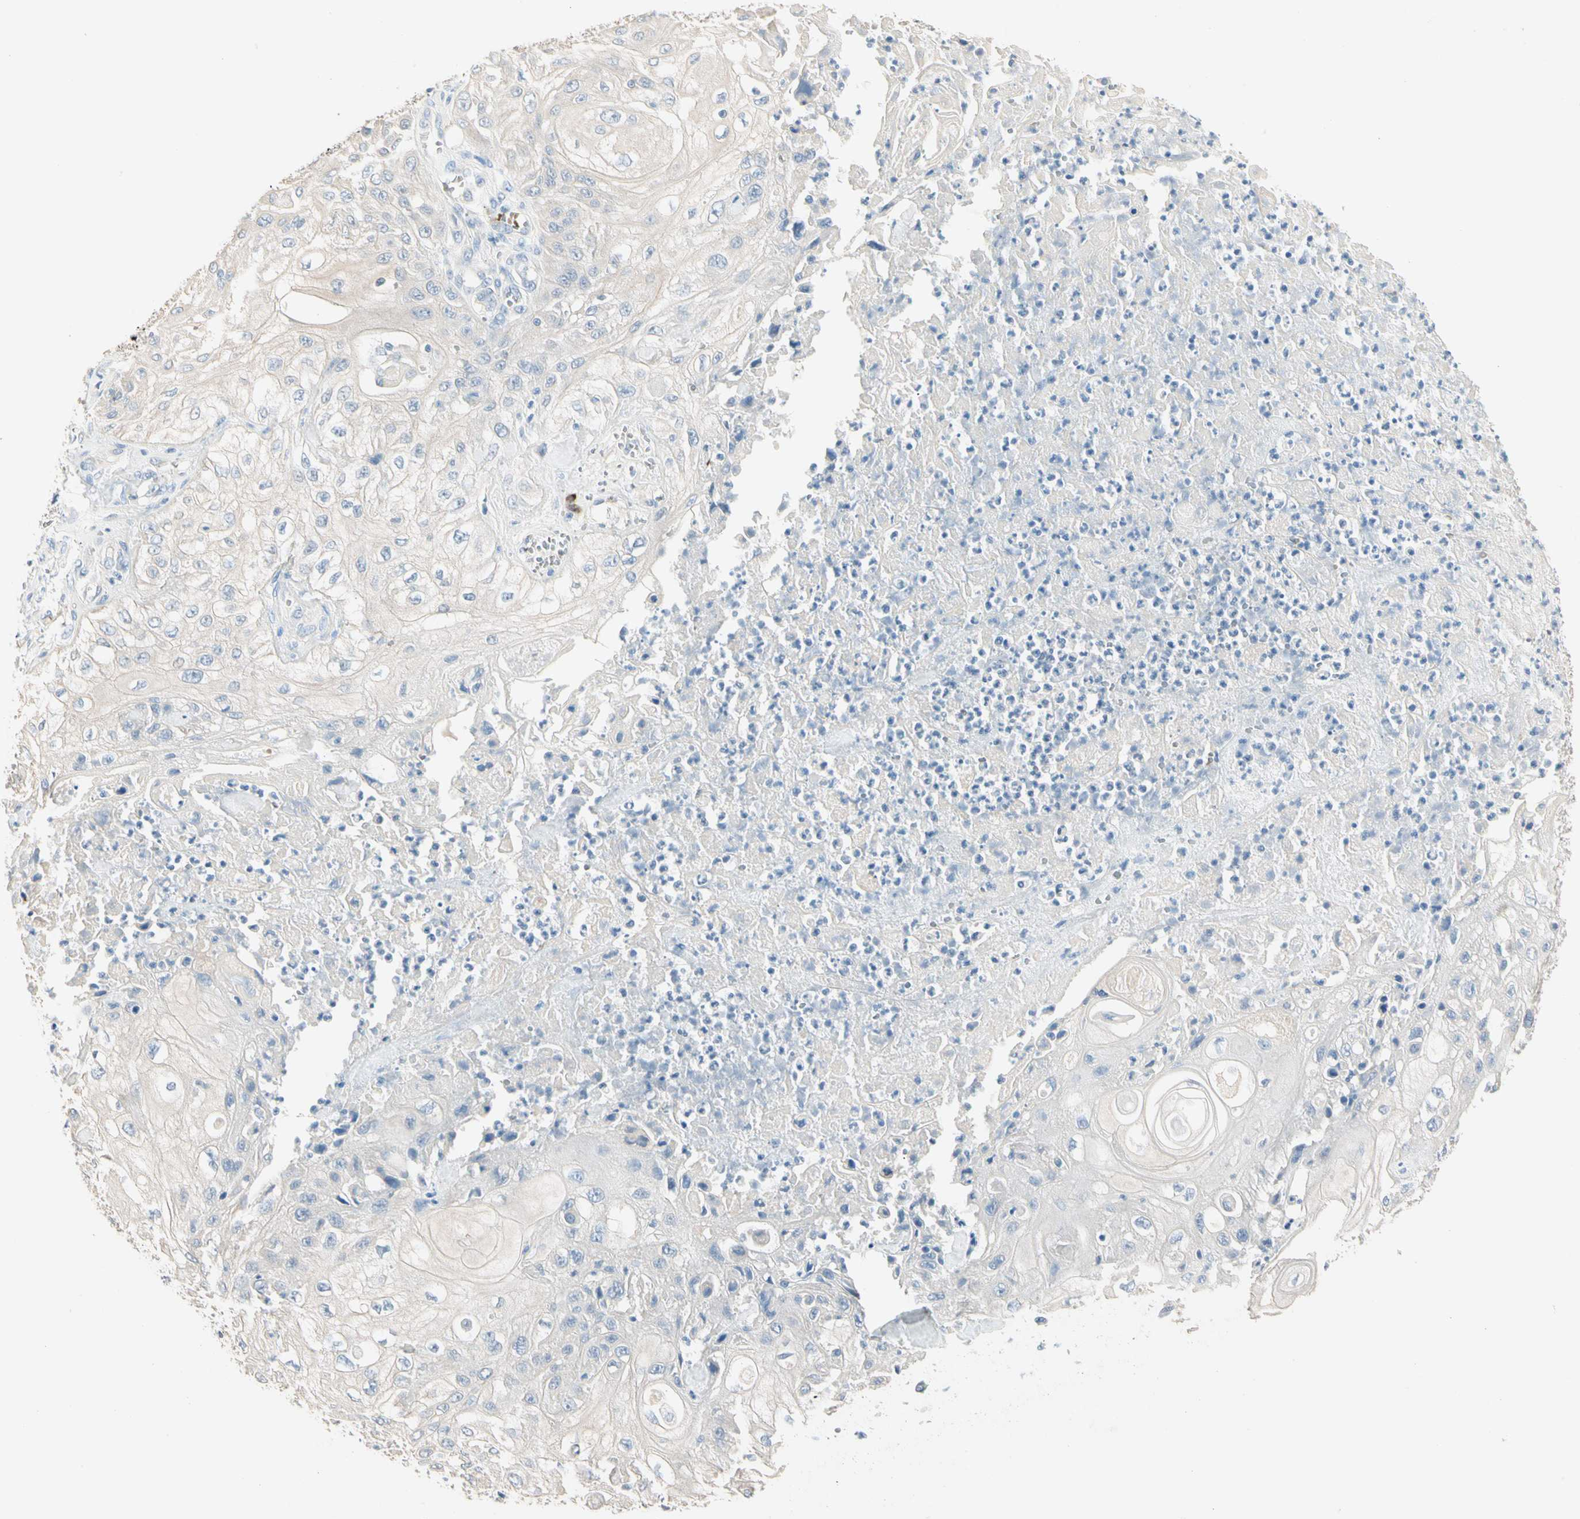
{"staining": {"intensity": "negative", "quantity": "none", "location": "none"}, "tissue": "skin cancer", "cell_type": "Tumor cells", "image_type": "cancer", "snomed": [{"axis": "morphology", "description": "Squamous cell carcinoma, NOS"}, {"axis": "morphology", "description": "Squamous cell carcinoma, metastatic, NOS"}, {"axis": "topography", "description": "Skin"}, {"axis": "topography", "description": "Lymph node"}], "caption": "This image is of skin cancer (metastatic squamous cell carcinoma) stained with immunohistochemistry to label a protein in brown with the nuclei are counter-stained blue. There is no expression in tumor cells.", "gene": "CA1", "patient": {"sex": "male", "age": 75}}